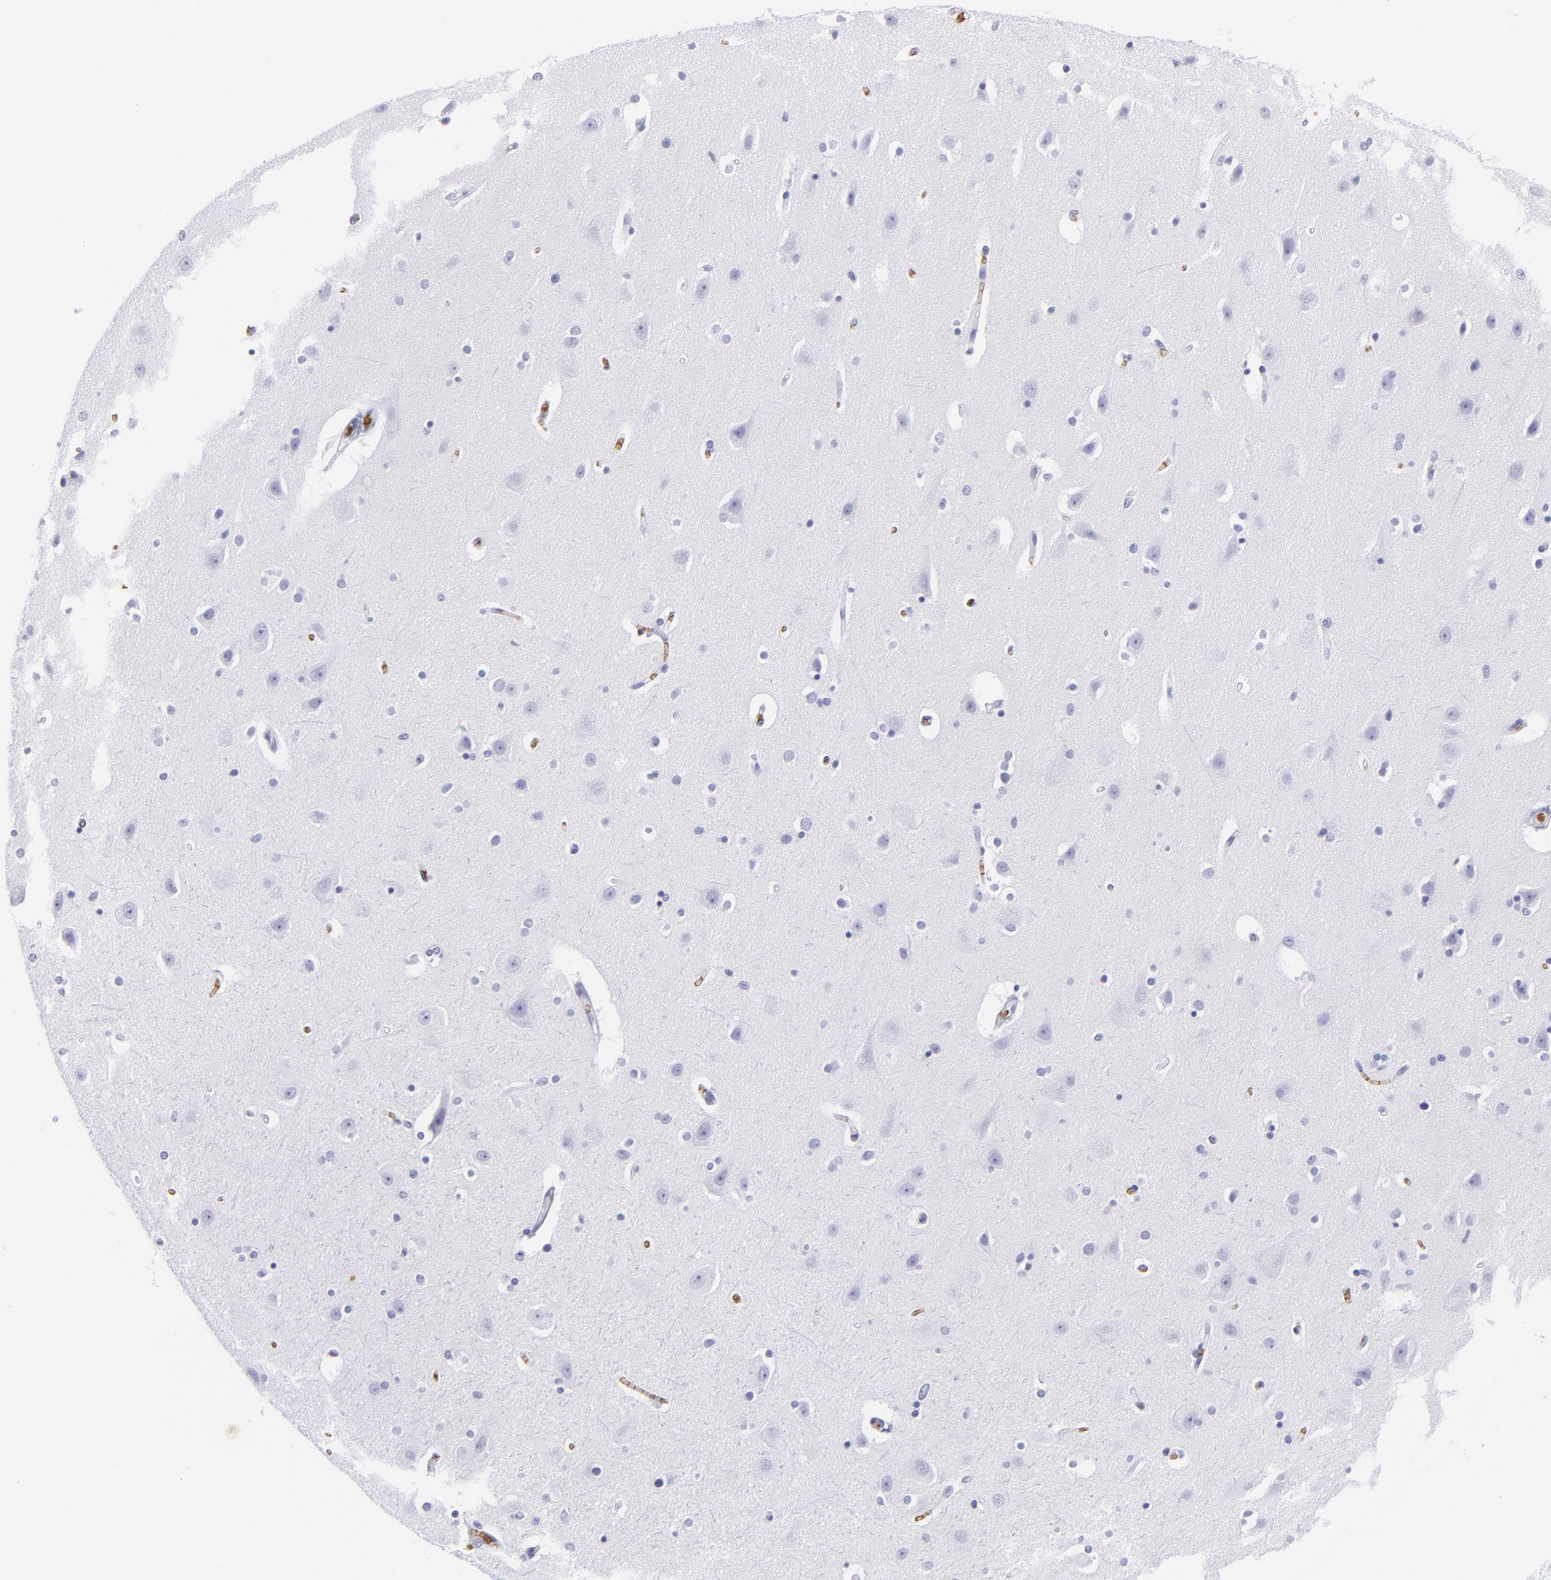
{"staining": {"intensity": "negative", "quantity": "none", "location": "none"}, "tissue": "caudate", "cell_type": "Glial cells", "image_type": "normal", "snomed": [{"axis": "morphology", "description": "Normal tissue, NOS"}, {"axis": "topography", "description": "Lateral ventricle wall"}], "caption": "The micrograph shows no significant expression in glial cells of caudate.", "gene": "GYPA", "patient": {"sex": "female", "age": 54}}